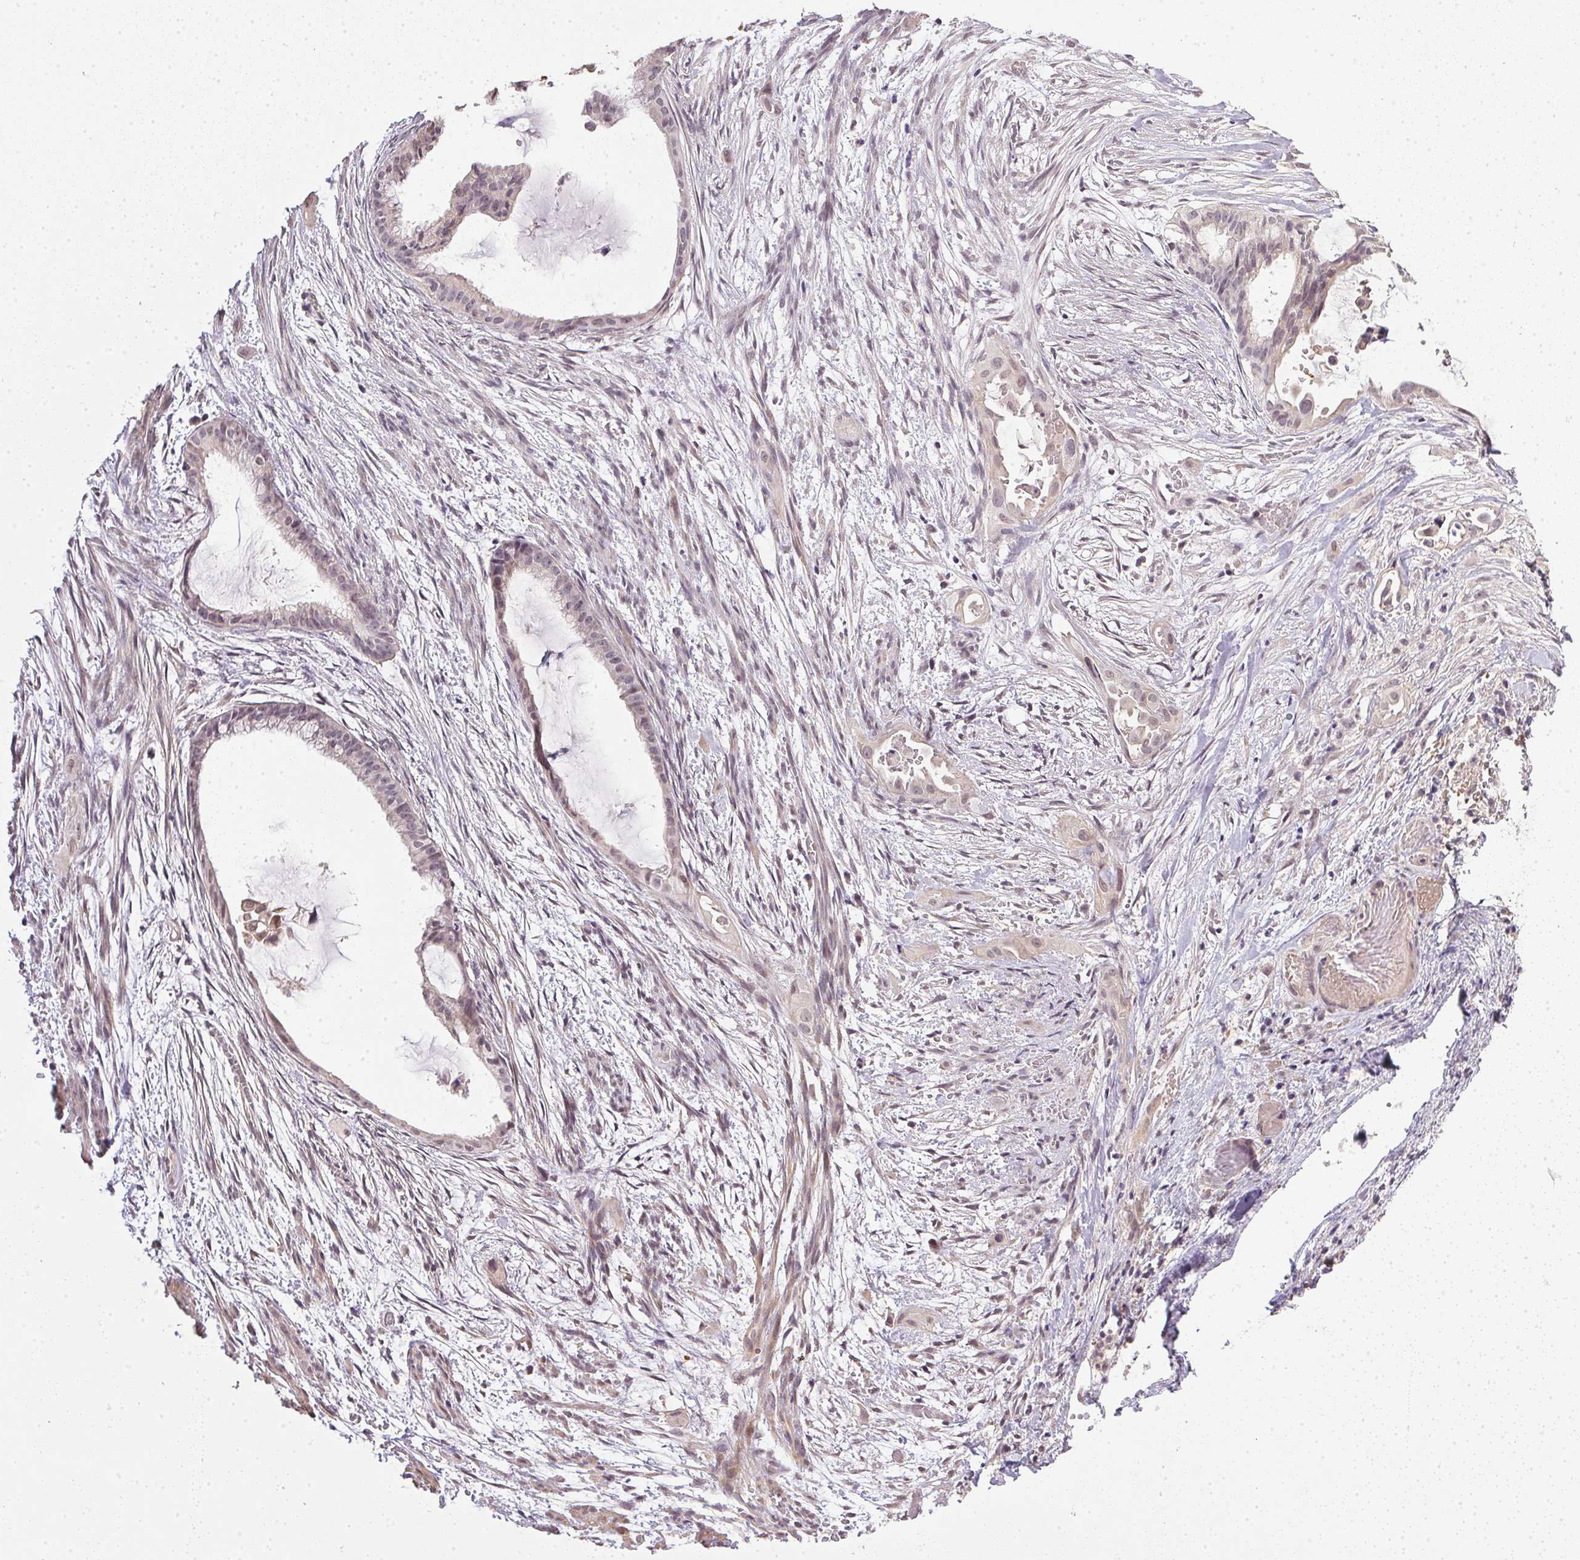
{"staining": {"intensity": "weak", "quantity": "<25%", "location": "nuclear"}, "tissue": "endometrial cancer", "cell_type": "Tumor cells", "image_type": "cancer", "snomed": [{"axis": "morphology", "description": "Adenocarcinoma, NOS"}, {"axis": "topography", "description": "Endometrium"}], "caption": "Immunohistochemical staining of adenocarcinoma (endometrial) exhibits no significant staining in tumor cells. (Brightfield microscopy of DAB IHC at high magnification).", "gene": "PPP4R4", "patient": {"sex": "female", "age": 86}}